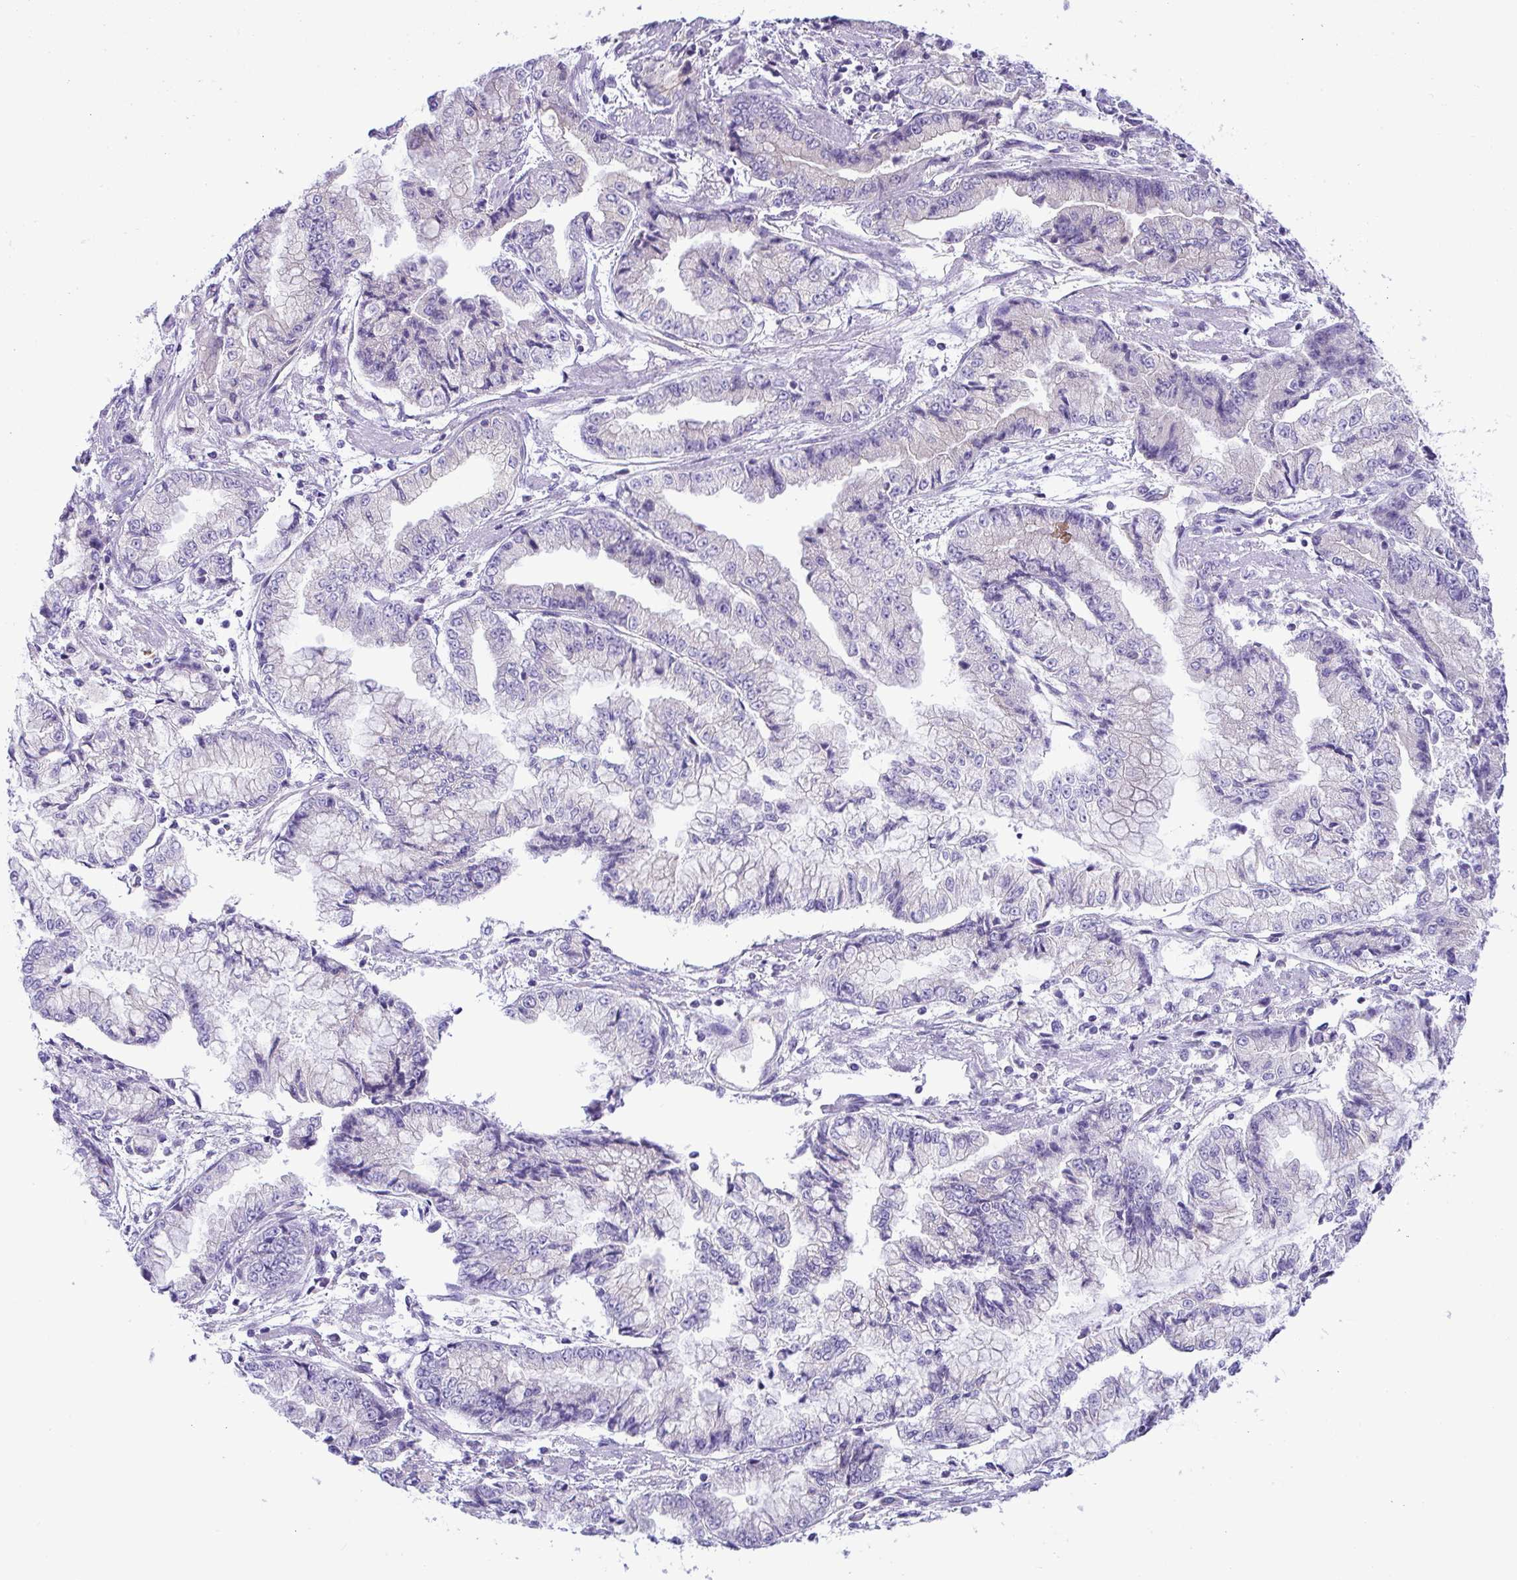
{"staining": {"intensity": "negative", "quantity": "none", "location": "none"}, "tissue": "stomach cancer", "cell_type": "Tumor cells", "image_type": "cancer", "snomed": [{"axis": "morphology", "description": "Adenocarcinoma, NOS"}, {"axis": "topography", "description": "Stomach, upper"}], "caption": "This is an immunohistochemistry (IHC) photomicrograph of stomach adenocarcinoma. There is no staining in tumor cells.", "gene": "PLA2G12B", "patient": {"sex": "female", "age": 74}}